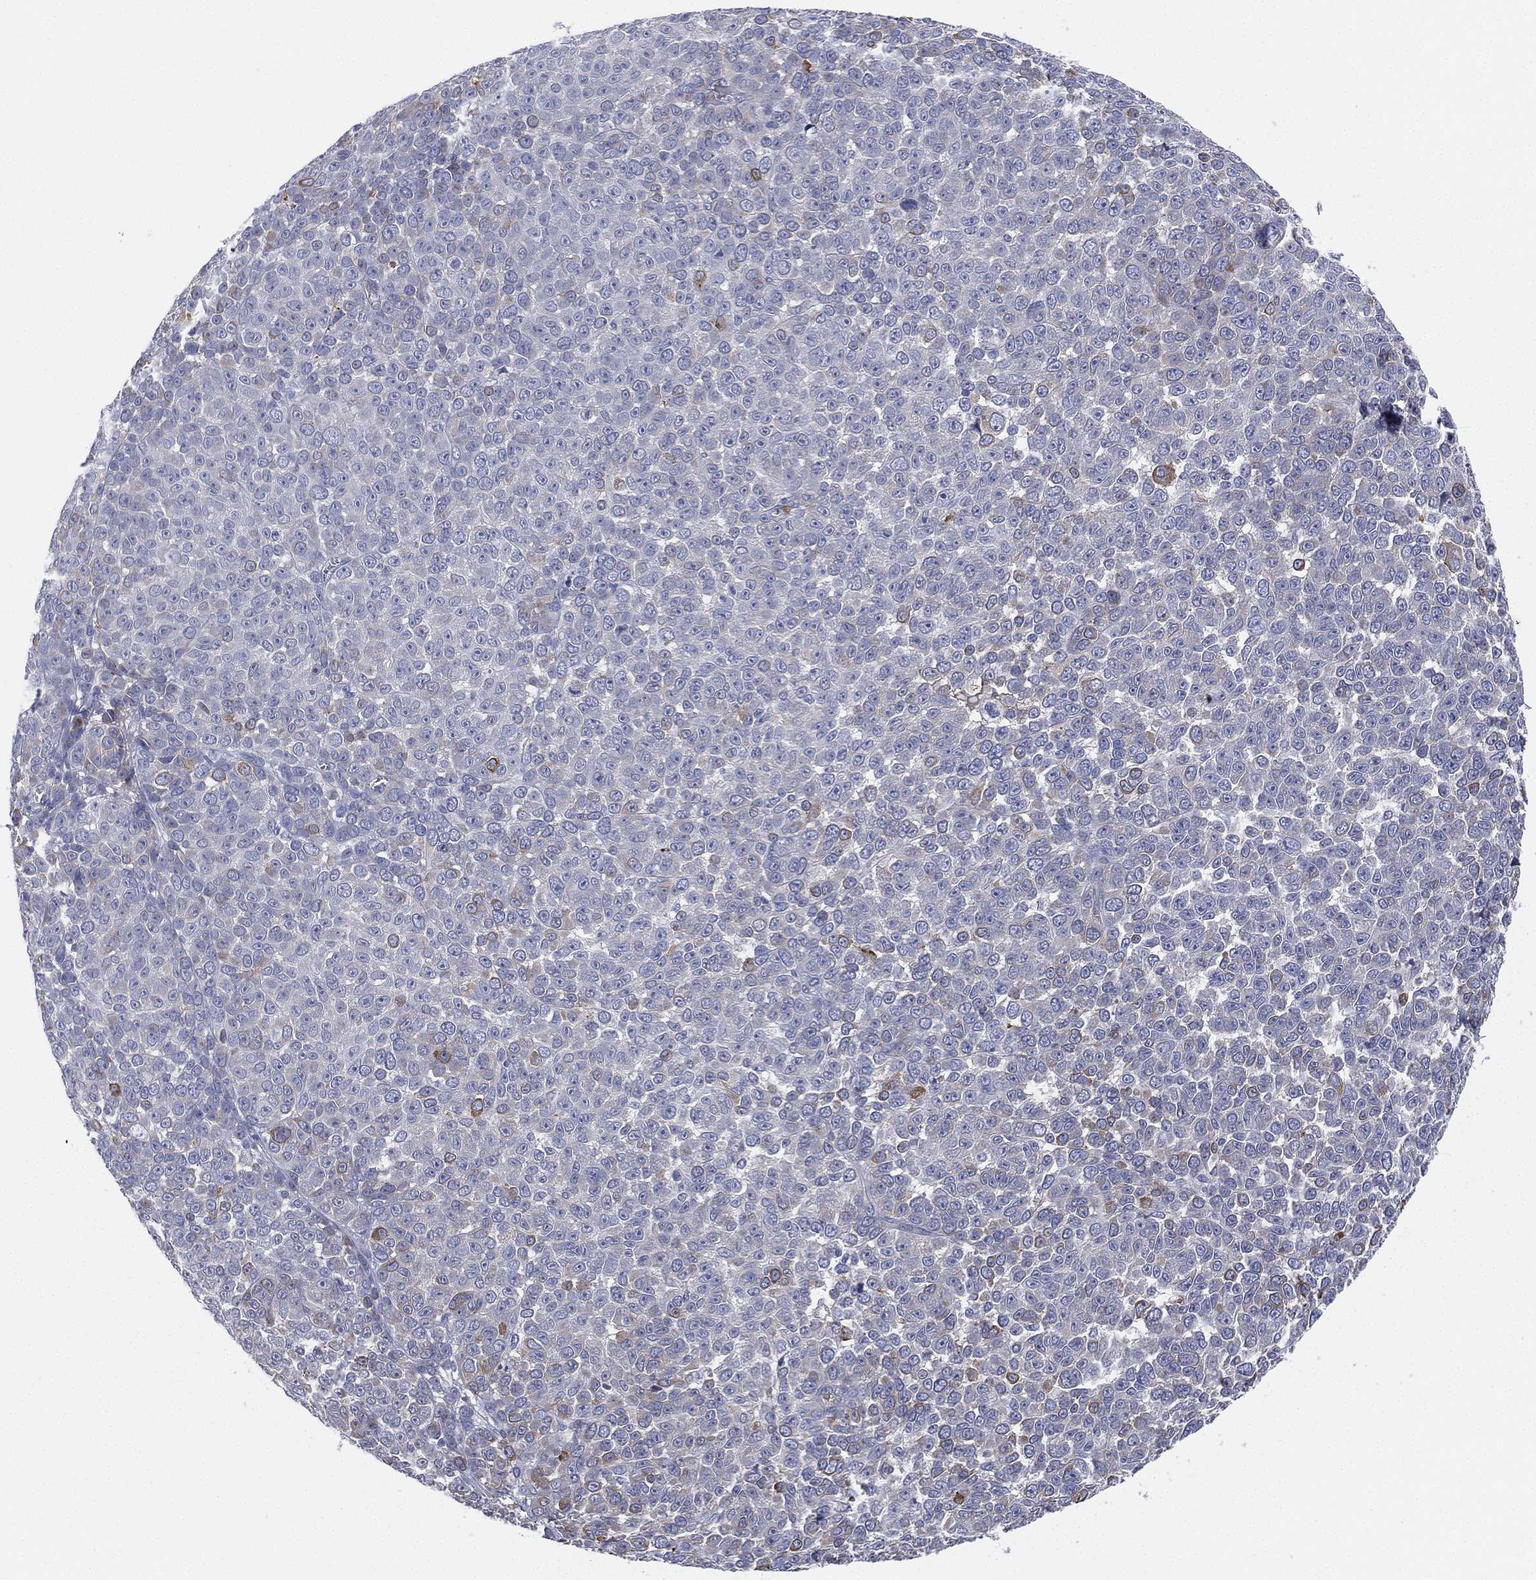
{"staining": {"intensity": "moderate", "quantity": "<25%", "location": "cytoplasmic/membranous"}, "tissue": "melanoma", "cell_type": "Tumor cells", "image_type": "cancer", "snomed": [{"axis": "morphology", "description": "Malignant melanoma, NOS"}, {"axis": "topography", "description": "Skin"}], "caption": "Malignant melanoma stained with a protein marker demonstrates moderate staining in tumor cells.", "gene": "MLF1", "patient": {"sex": "female", "age": 95}}